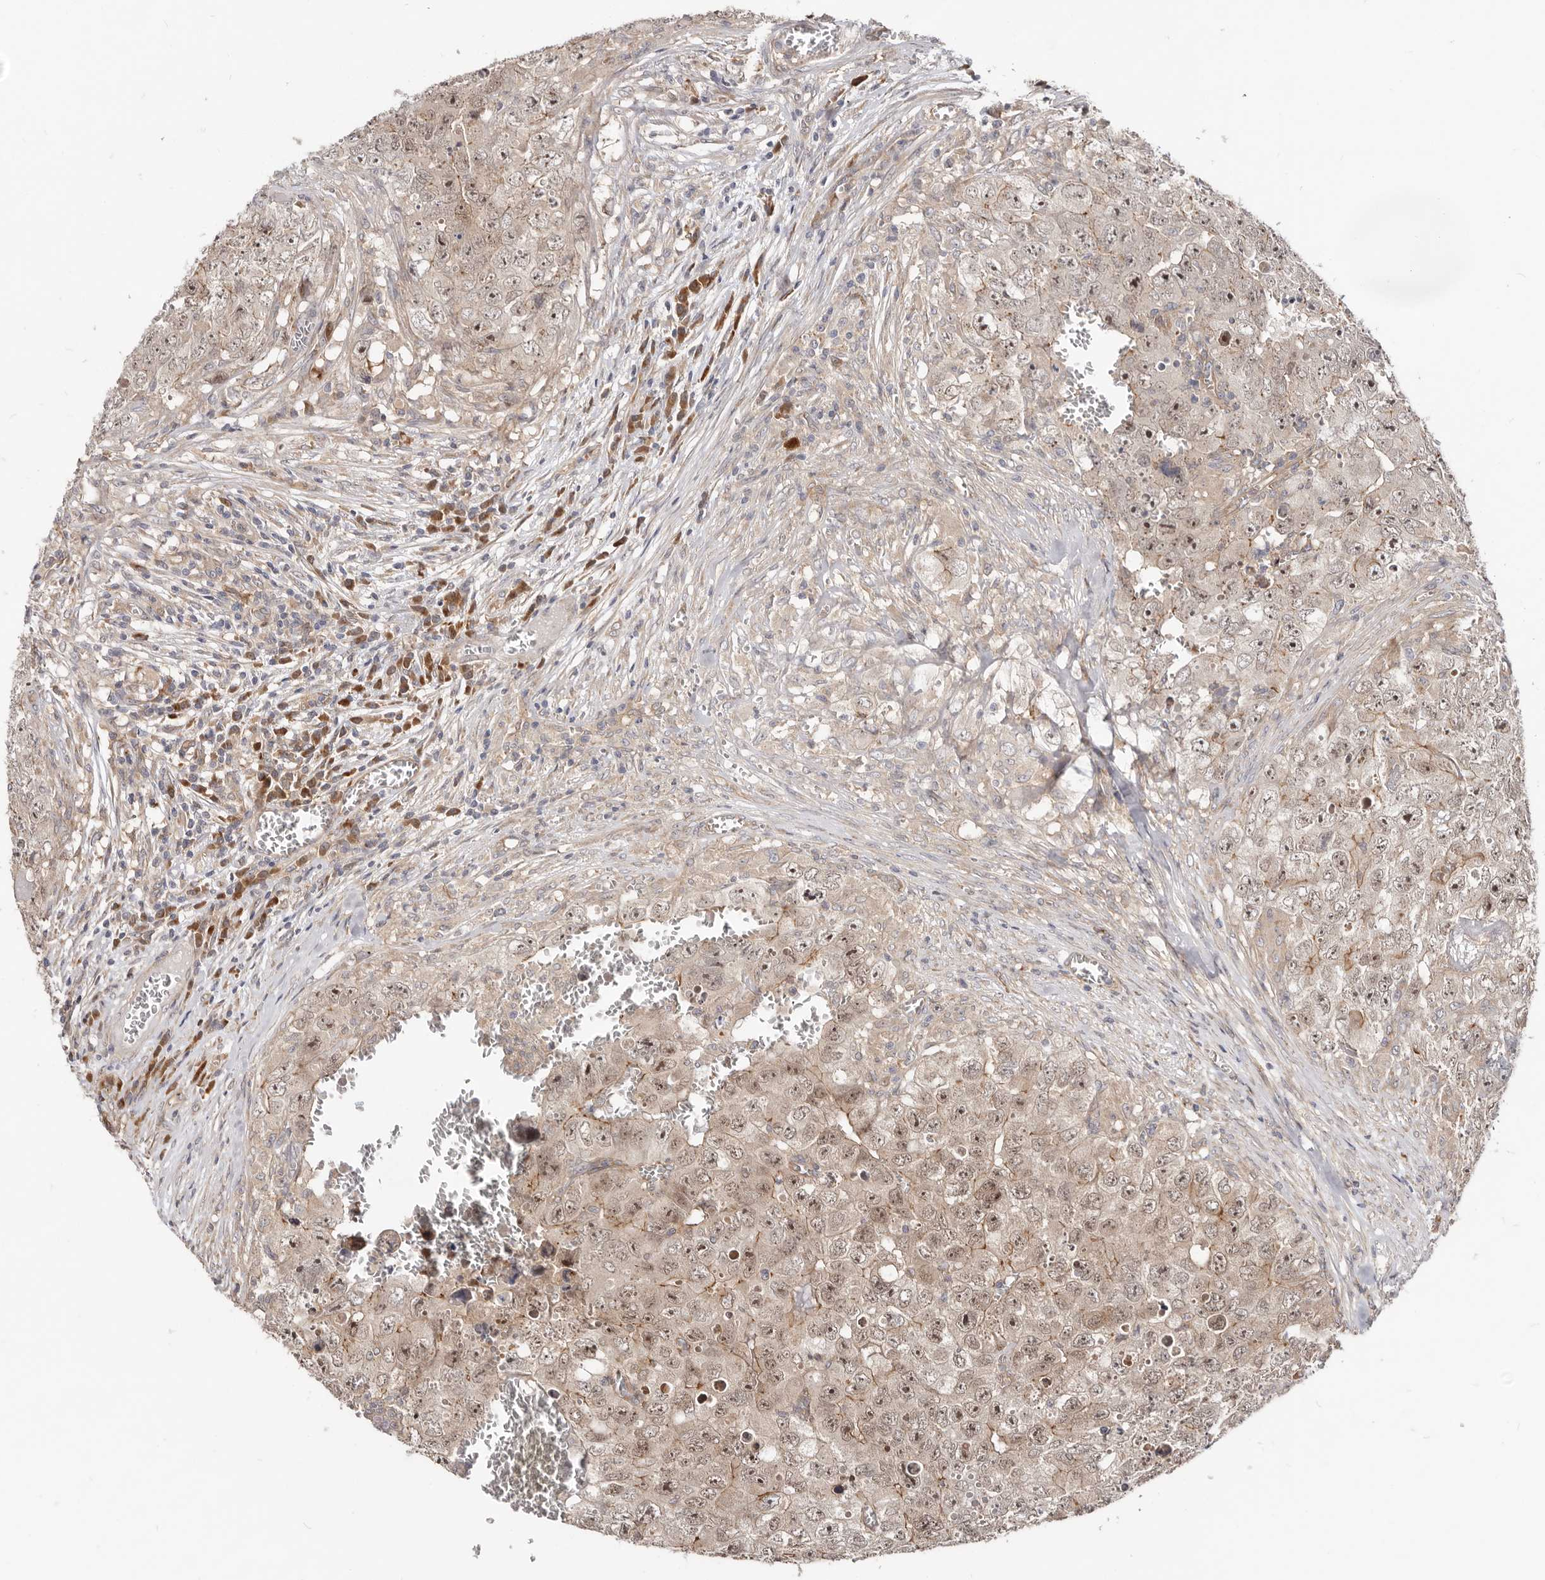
{"staining": {"intensity": "moderate", "quantity": ">75%", "location": "cytoplasmic/membranous,nuclear"}, "tissue": "testis cancer", "cell_type": "Tumor cells", "image_type": "cancer", "snomed": [{"axis": "morphology", "description": "Seminoma, NOS"}, {"axis": "morphology", "description": "Carcinoma, Embryonal, NOS"}, {"axis": "topography", "description": "Testis"}], "caption": "This photomicrograph reveals IHC staining of testis cancer, with medium moderate cytoplasmic/membranous and nuclear positivity in approximately >75% of tumor cells.", "gene": "GPATCH4", "patient": {"sex": "male", "age": 43}}